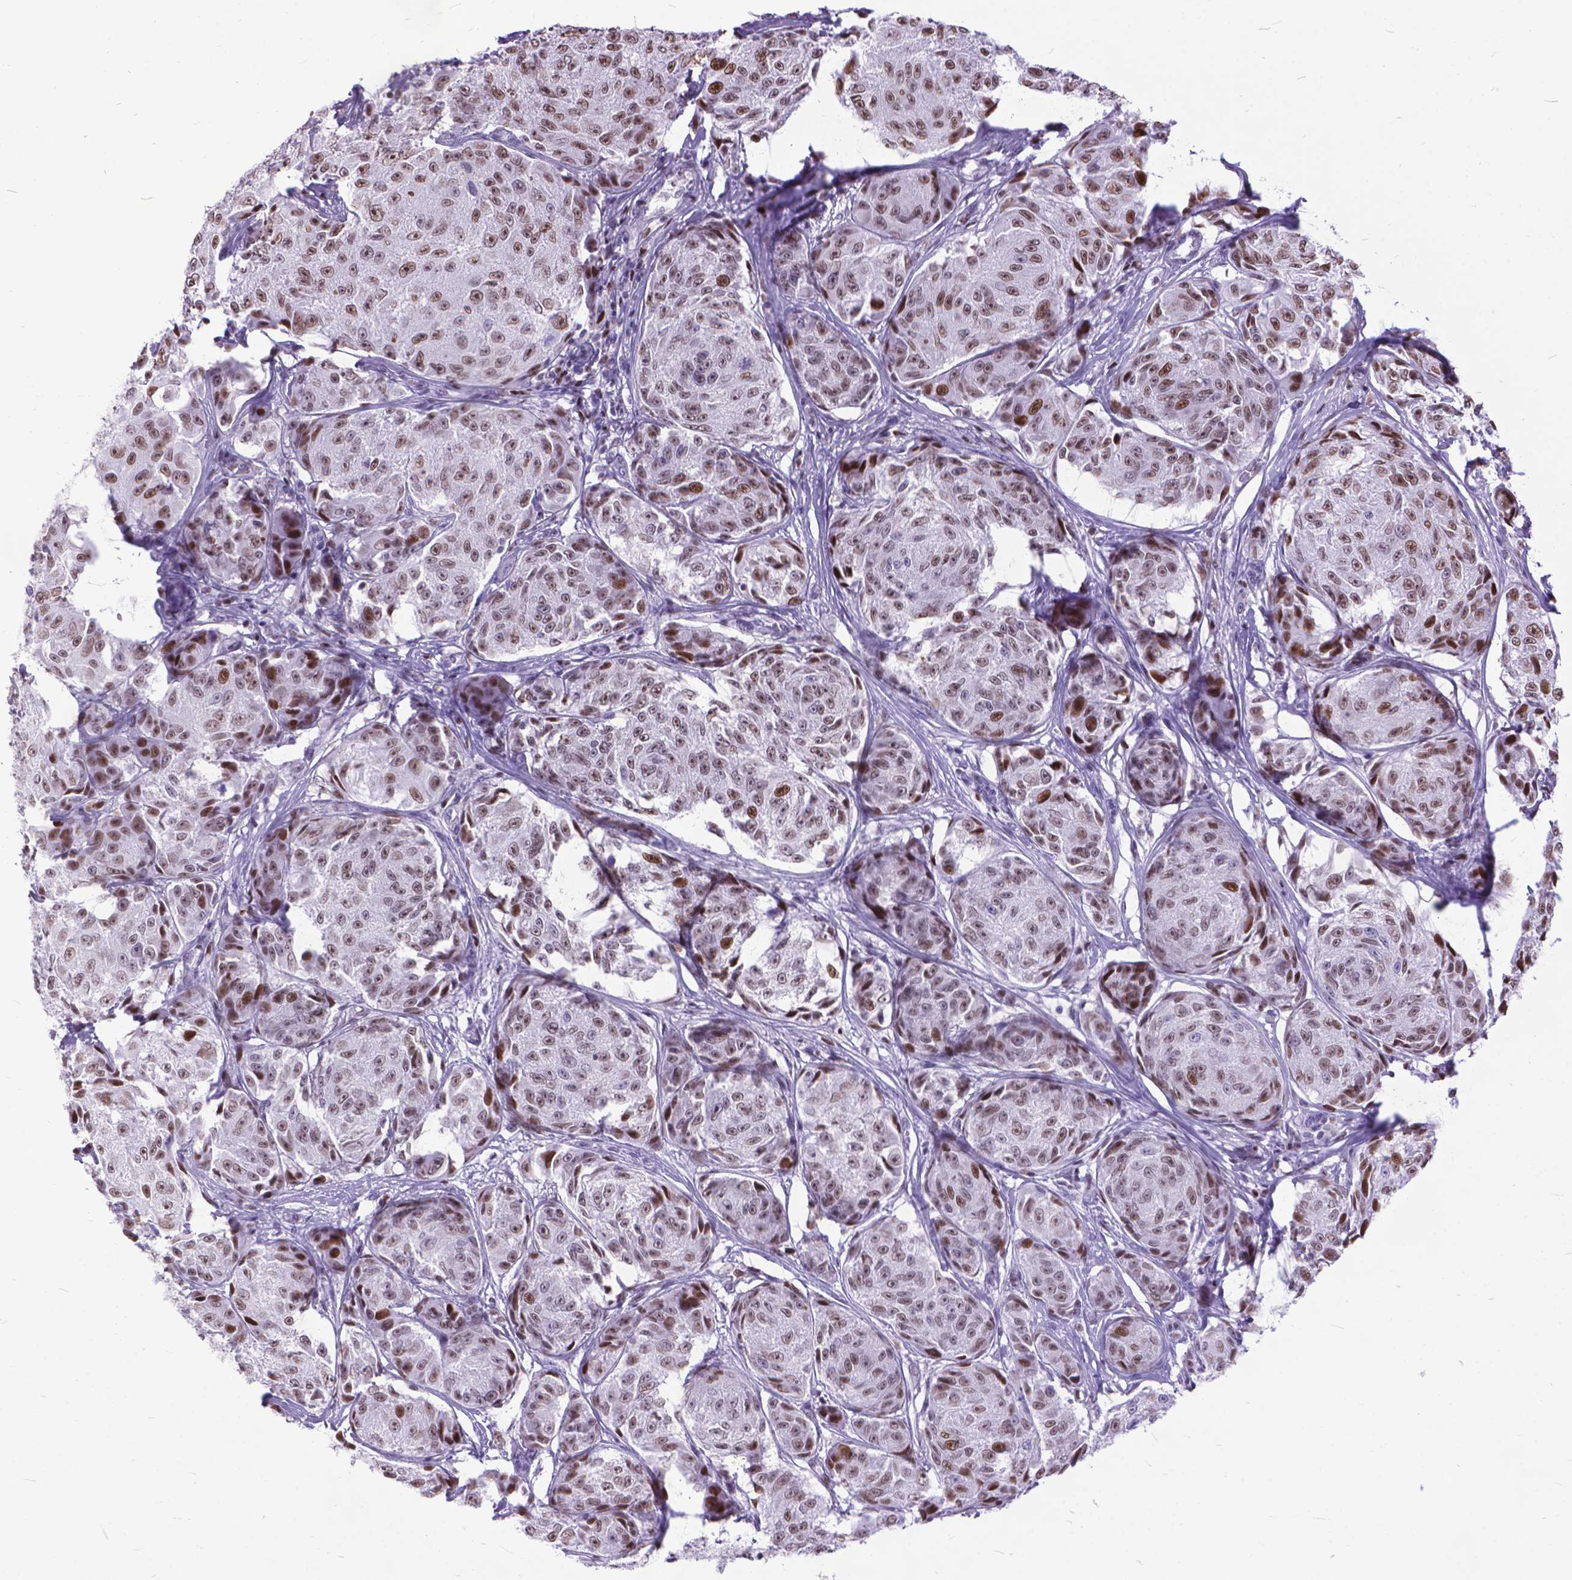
{"staining": {"intensity": "moderate", "quantity": ">75%", "location": "nuclear"}, "tissue": "melanoma", "cell_type": "Tumor cells", "image_type": "cancer", "snomed": [{"axis": "morphology", "description": "Malignant melanoma, NOS"}, {"axis": "topography", "description": "Skin"}], "caption": "IHC (DAB (3,3'-diaminobenzidine)) staining of human malignant melanoma exhibits moderate nuclear protein positivity in about >75% of tumor cells.", "gene": "POLE4", "patient": {"sex": "male", "age": 61}}